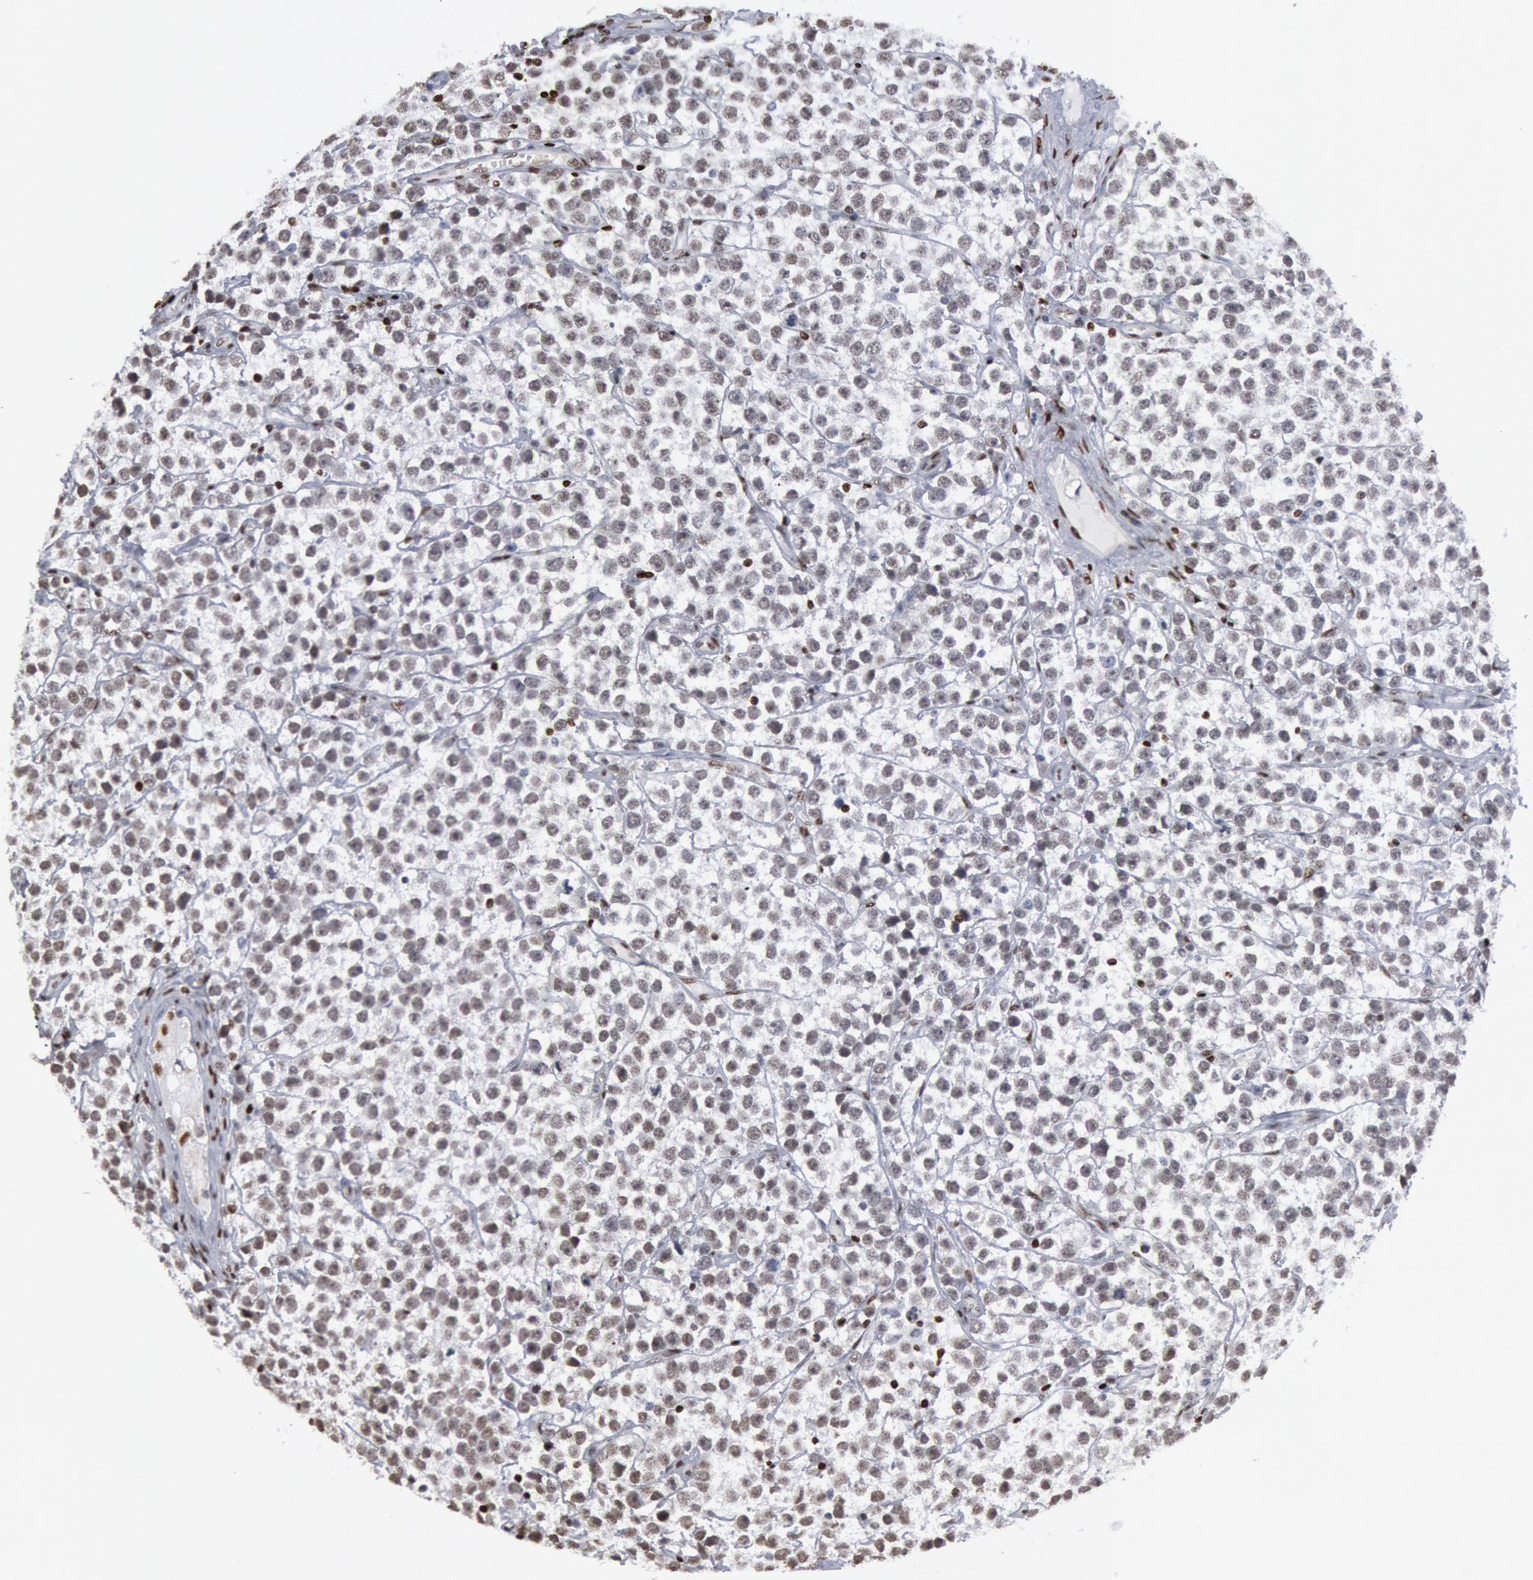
{"staining": {"intensity": "weak", "quantity": ">75%", "location": "nuclear"}, "tissue": "testis cancer", "cell_type": "Tumor cells", "image_type": "cancer", "snomed": [{"axis": "morphology", "description": "Seminoma, NOS"}, {"axis": "topography", "description": "Testis"}], "caption": "Immunohistochemistry (IHC) histopathology image of neoplastic tissue: testis seminoma stained using immunohistochemistry reveals low levels of weak protein expression localized specifically in the nuclear of tumor cells, appearing as a nuclear brown color.", "gene": "MECP2", "patient": {"sex": "male", "age": 25}}